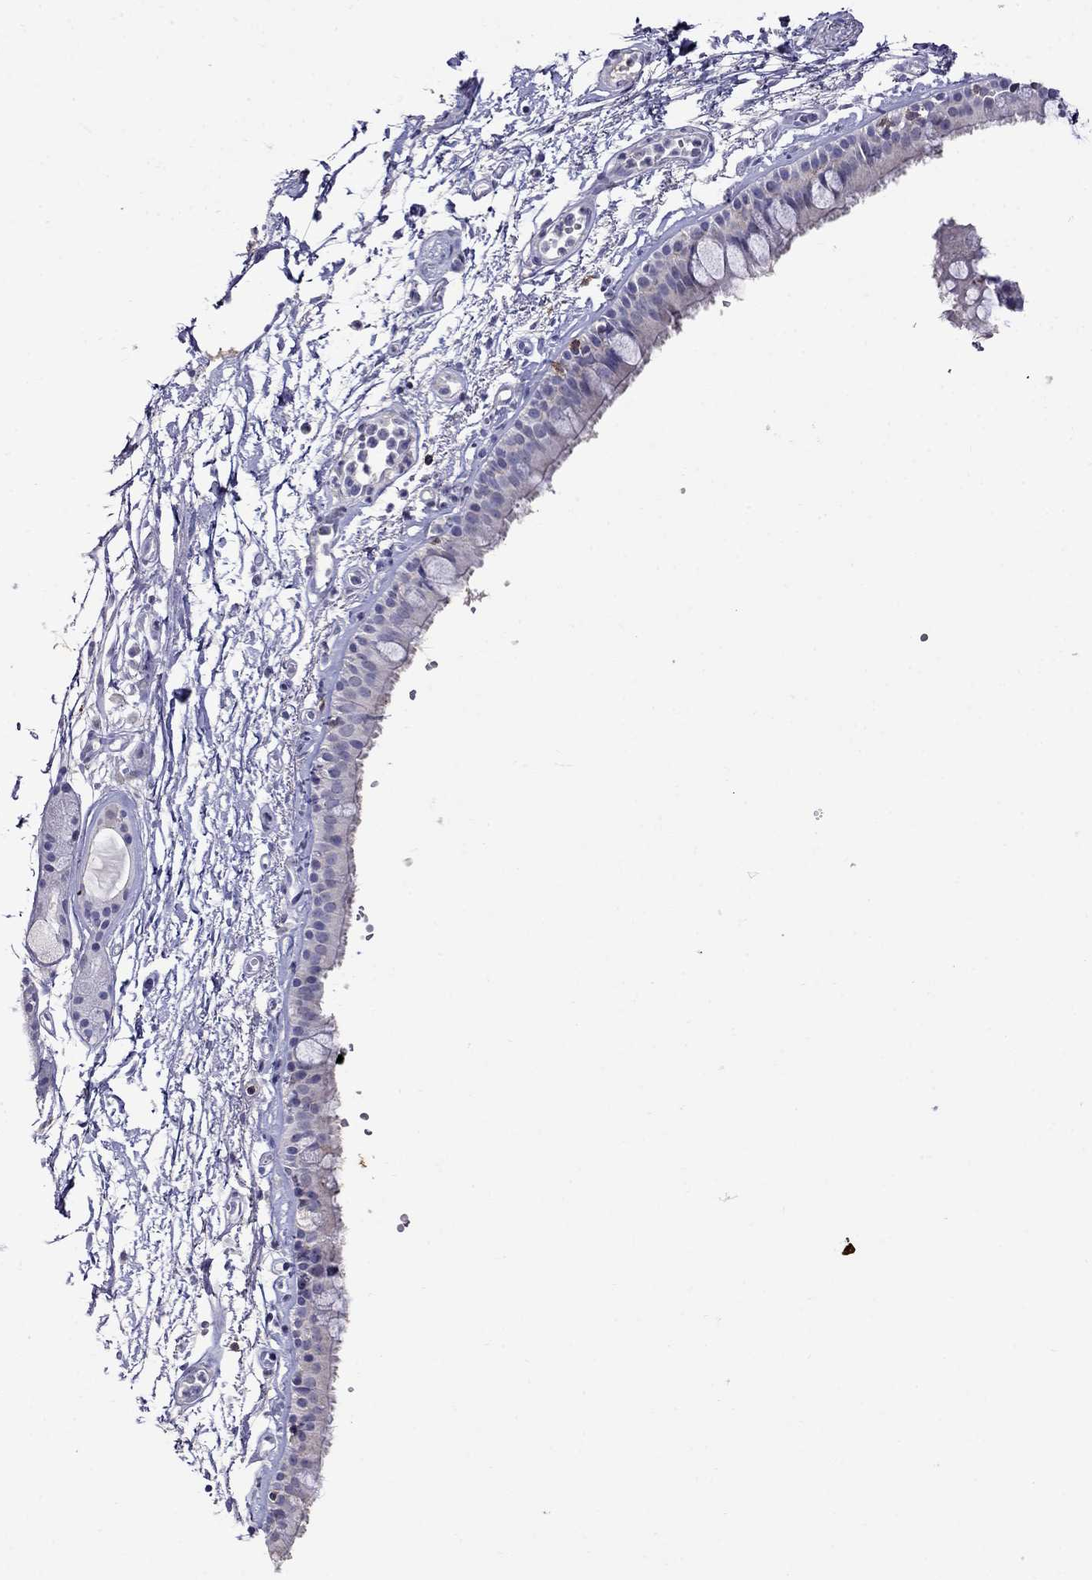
{"staining": {"intensity": "negative", "quantity": "none", "location": "none"}, "tissue": "bronchus", "cell_type": "Respiratory epithelial cells", "image_type": "normal", "snomed": [{"axis": "morphology", "description": "Normal tissue, NOS"}, {"axis": "topography", "description": "Cartilage tissue"}, {"axis": "topography", "description": "Bronchus"}], "caption": "Immunohistochemical staining of unremarkable human bronchus displays no significant staining in respiratory epithelial cells. (DAB (3,3'-diaminobenzidine) immunohistochemistry visualized using brightfield microscopy, high magnification).", "gene": "CD8B", "patient": {"sex": "male", "age": 66}}